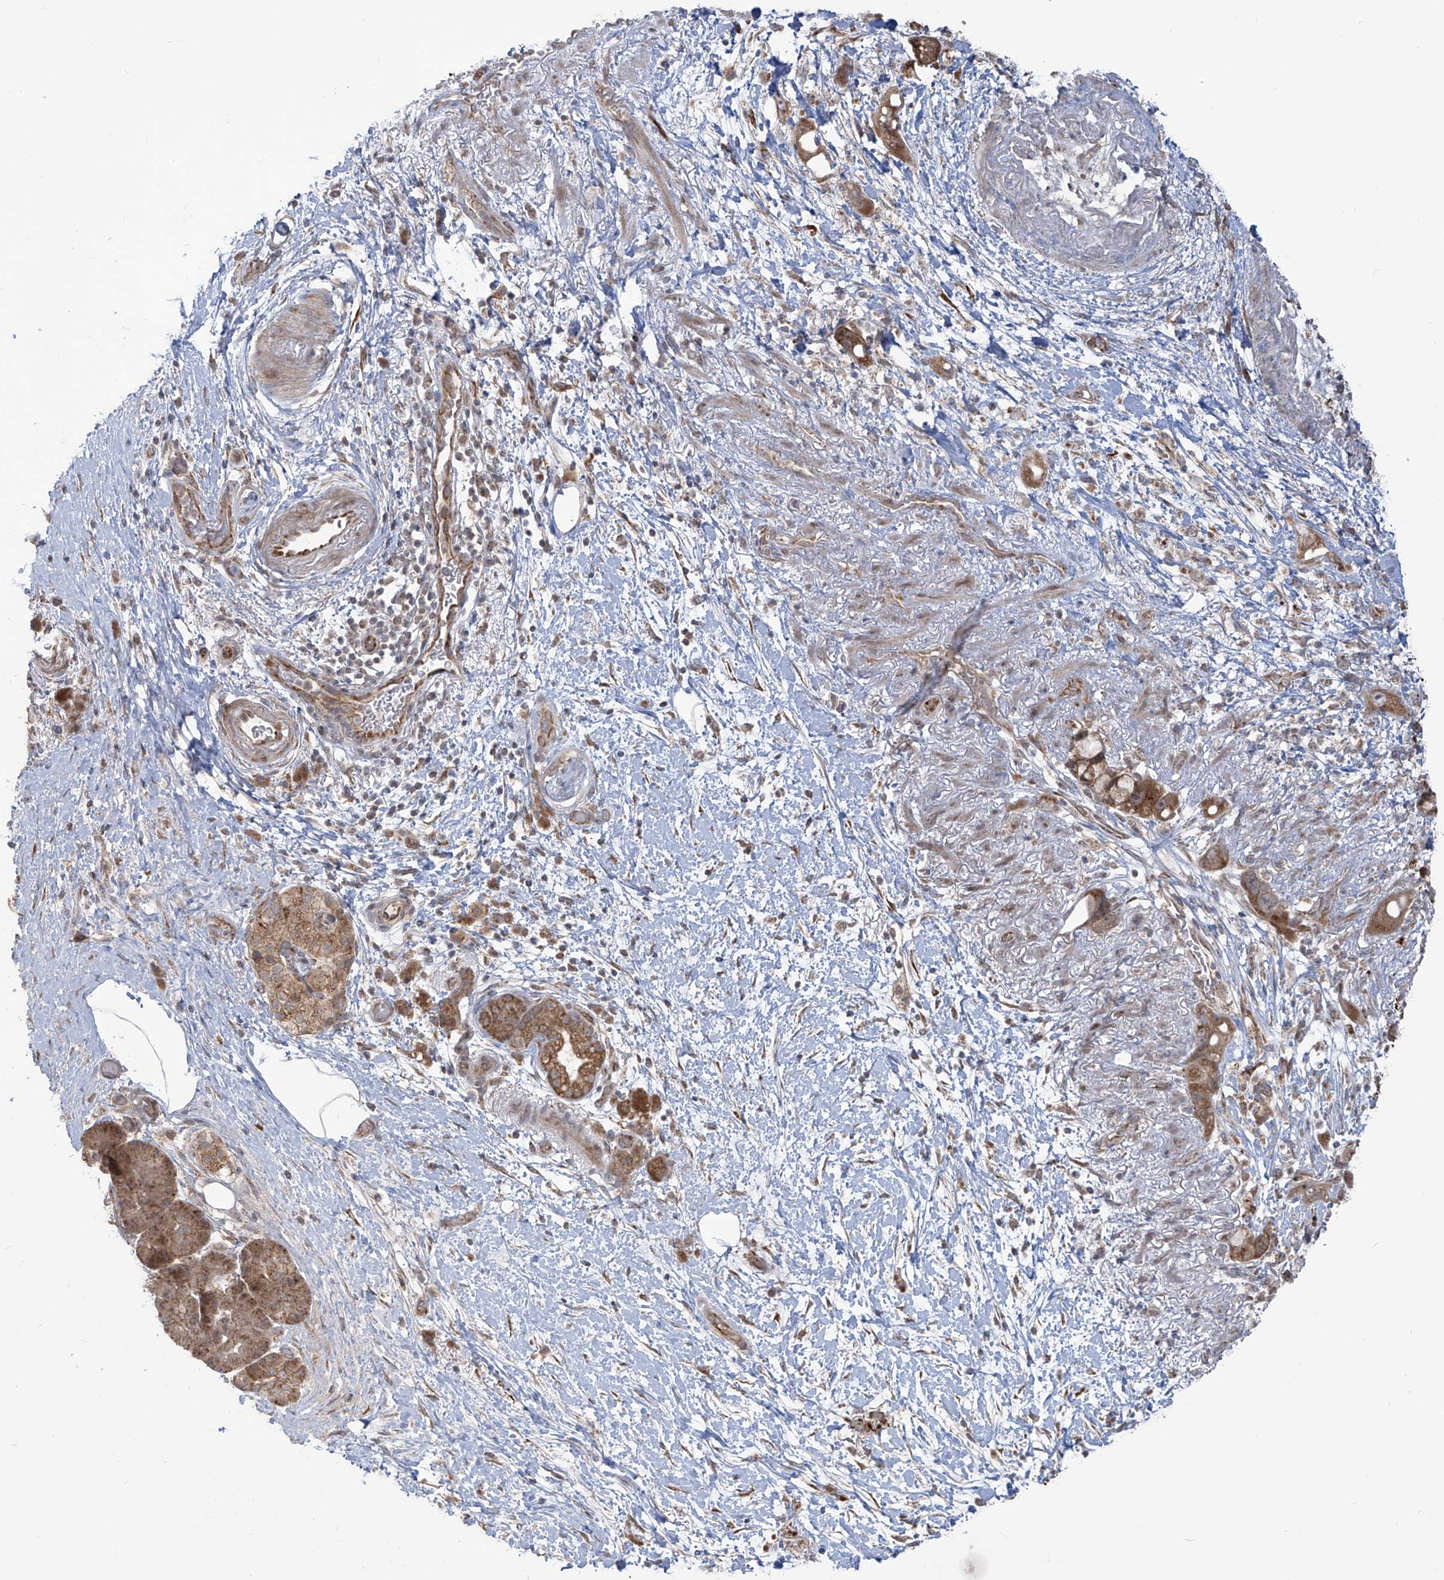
{"staining": {"intensity": "moderate", "quantity": ">75%", "location": "cytoplasmic/membranous"}, "tissue": "pancreatic cancer", "cell_type": "Tumor cells", "image_type": "cancer", "snomed": [{"axis": "morphology", "description": "Normal tissue, NOS"}, {"axis": "morphology", "description": "Adenocarcinoma, NOS"}, {"axis": "topography", "description": "Pancreas"}], "caption": "Immunohistochemistry (IHC) image of pancreatic cancer stained for a protein (brown), which shows medium levels of moderate cytoplasmic/membranous staining in about >75% of tumor cells.", "gene": "TRIM67", "patient": {"sex": "female", "age": 68}}